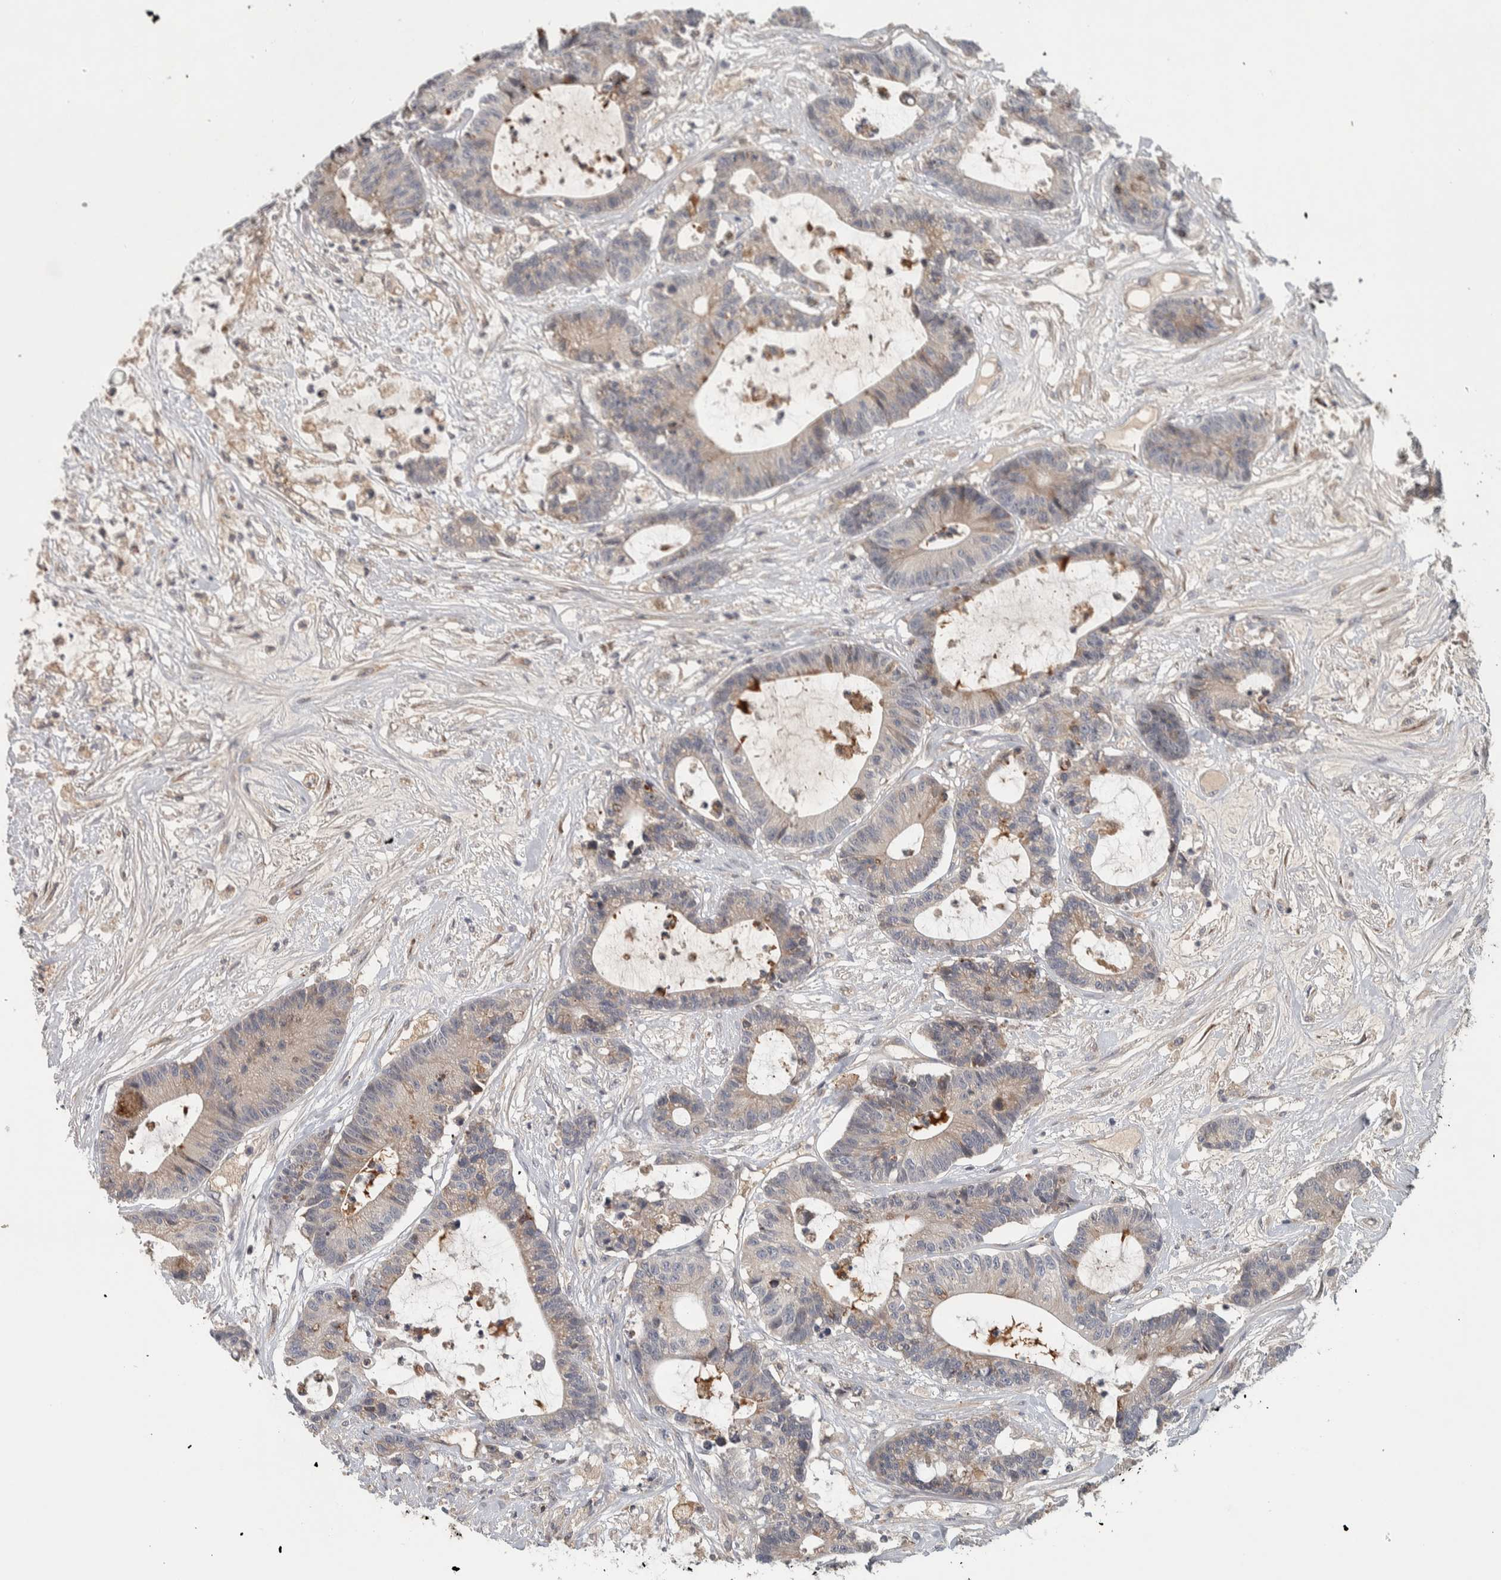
{"staining": {"intensity": "weak", "quantity": ">75%", "location": "cytoplasmic/membranous"}, "tissue": "colorectal cancer", "cell_type": "Tumor cells", "image_type": "cancer", "snomed": [{"axis": "morphology", "description": "Adenocarcinoma, NOS"}, {"axis": "topography", "description": "Colon"}], "caption": "This micrograph displays immunohistochemistry staining of human colorectal cancer, with low weak cytoplasmic/membranous expression in about >75% of tumor cells.", "gene": "ADPRM", "patient": {"sex": "female", "age": 84}}